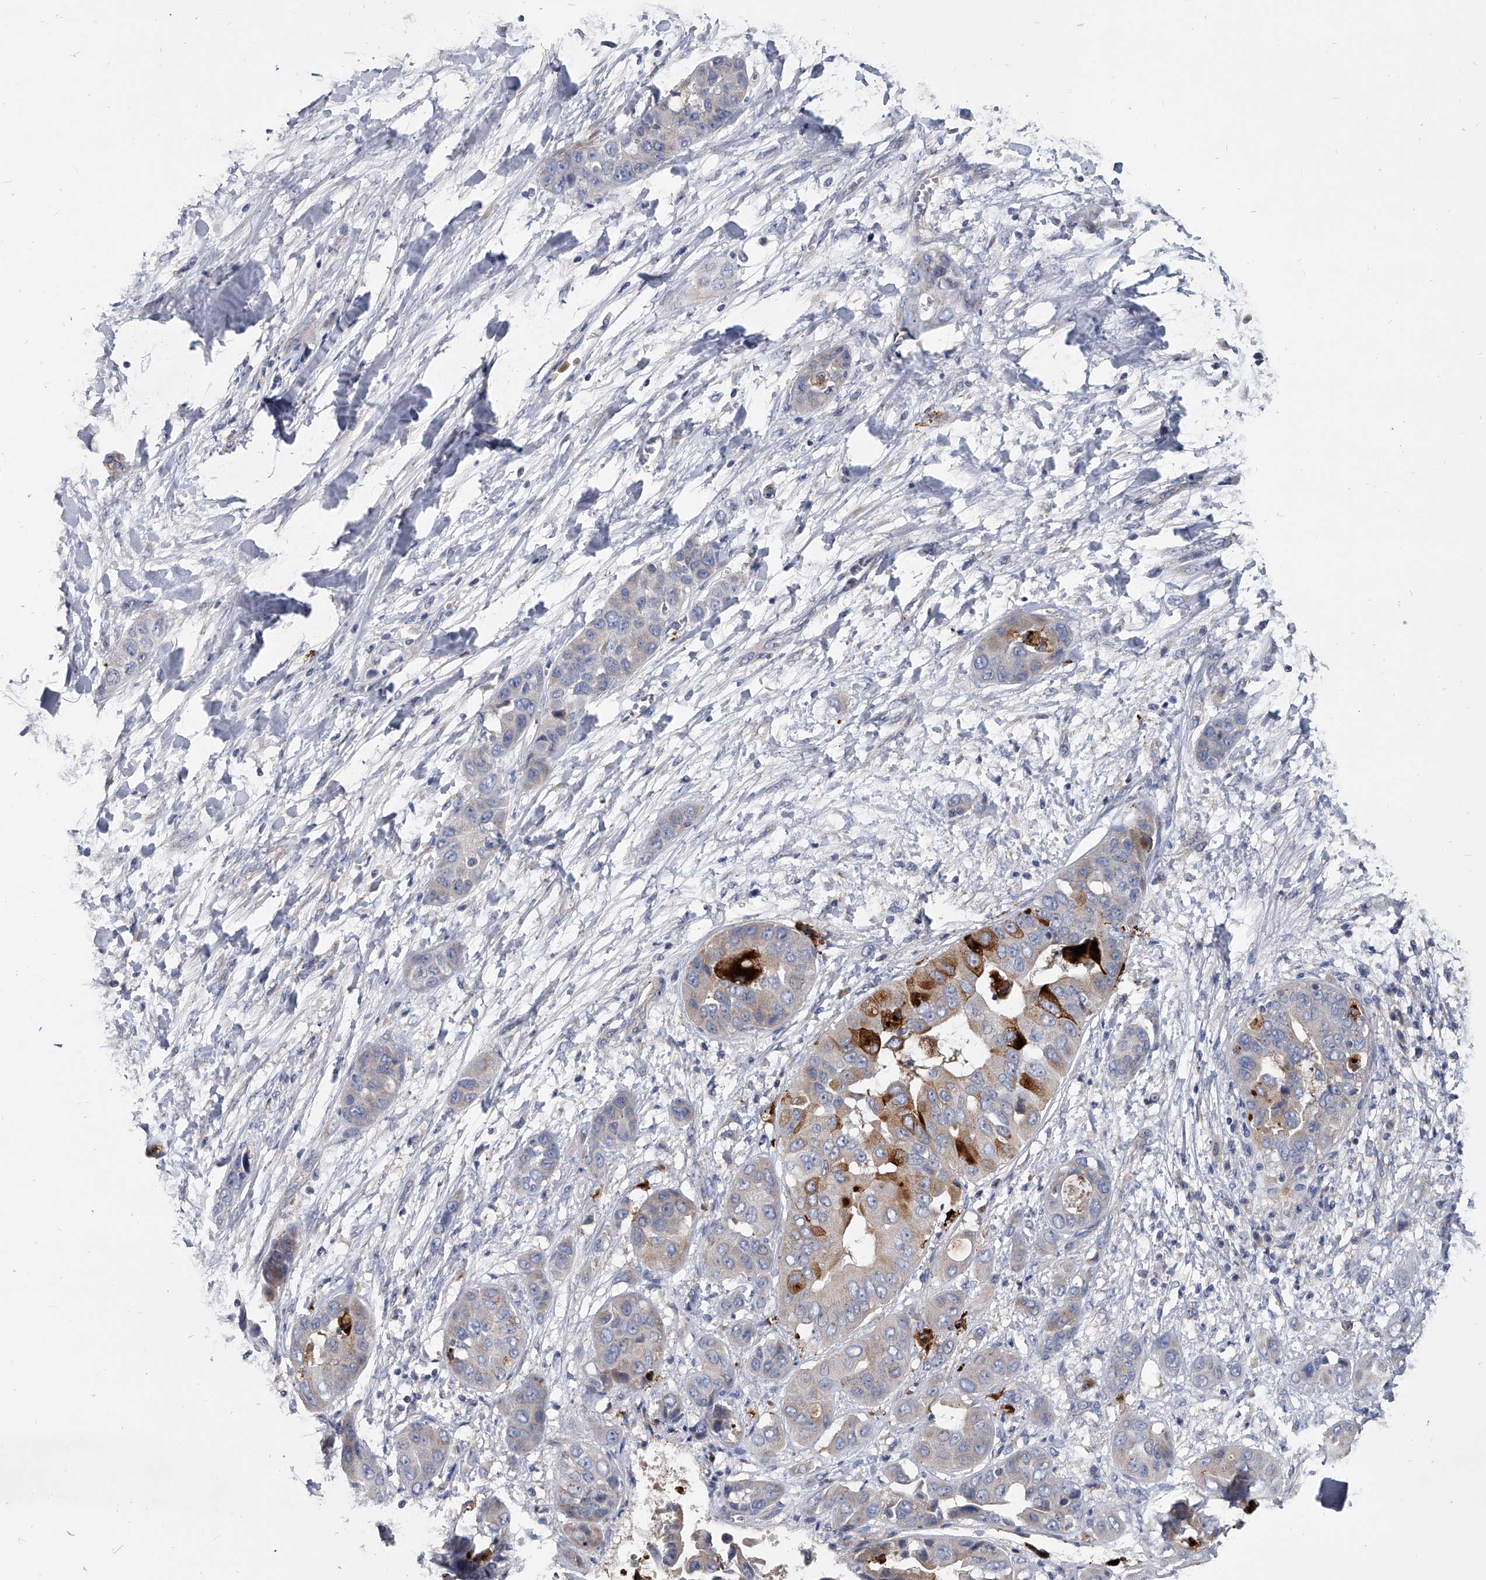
{"staining": {"intensity": "strong", "quantity": "<25%", "location": "cytoplasmic/membranous"}, "tissue": "liver cancer", "cell_type": "Tumor cells", "image_type": "cancer", "snomed": [{"axis": "morphology", "description": "Cholangiocarcinoma"}, {"axis": "topography", "description": "Liver"}], "caption": "IHC micrograph of neoplastic tissue: cholangiocarcinoma (liver) stained using immunohistochemistry demonstrates medium levels of strong protein expression localized specifically in the cytoplasmic/membranous of tumor cells, appearing as a cytoplasmic/membranous brown color.", "gene": "SPP1", "patient": {"sex": "female", "age": 52}}